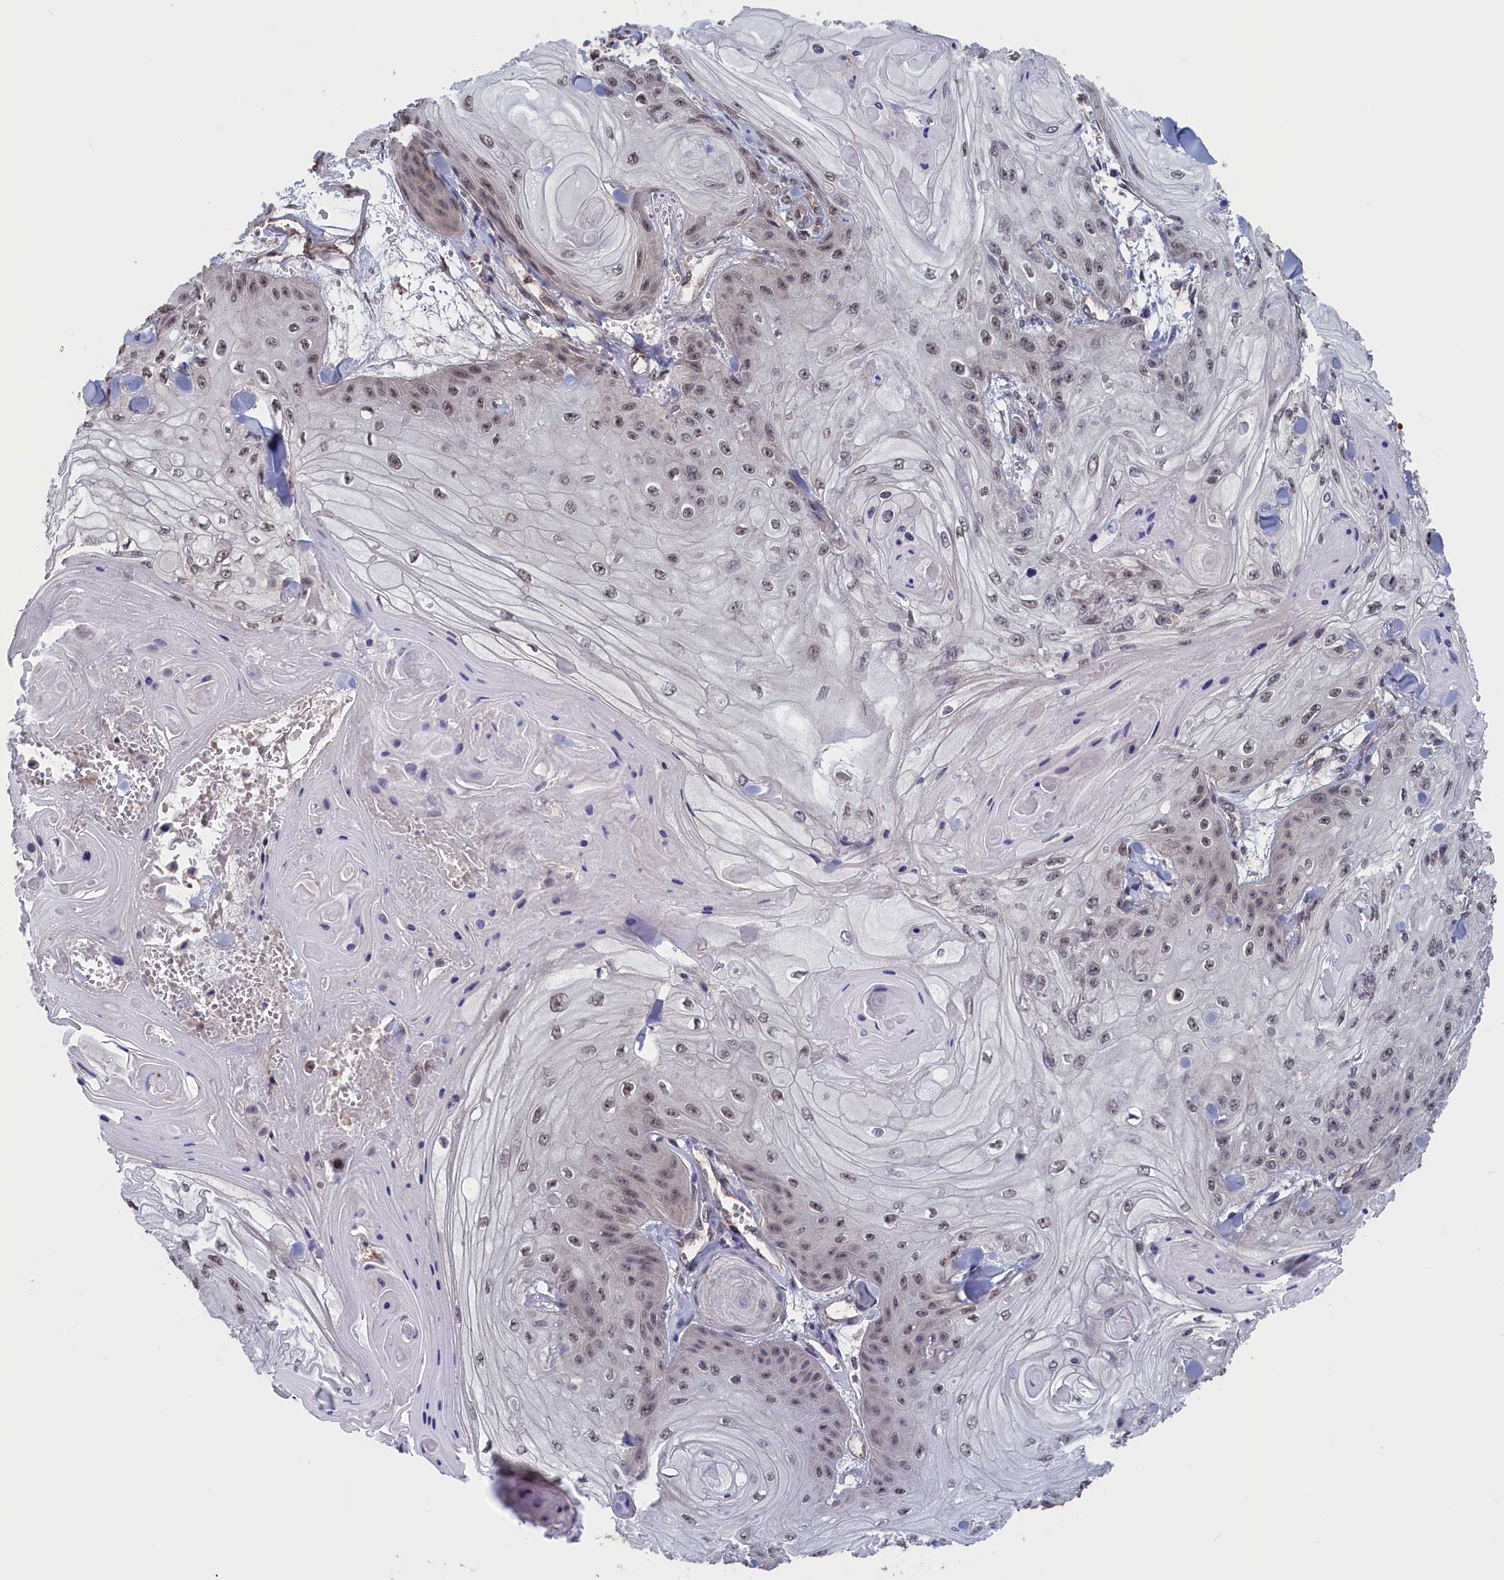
{"staining": {"intensity": "weak", "quantity": "<25%", "location": "nuclear"}, "tissue": "skin cancer", "cell_type": "Tumor cells", "image_type": "cancer", "snomed": [{"axis": "morphology", "description": "Squamous cell carcinoma, NOS"}, {"axis": "topography", "description": "Skin"}], "caption": "Photomicrograph shows no protein expression in tumor cells of skin squamous cell carcinoma tissue. (Brightfield microscopy of DAB (3,3'-diaminobenzidine) IHC at high magnification).", "gene": "PLP2", "patient": {"sex": "male", "age": 74}}